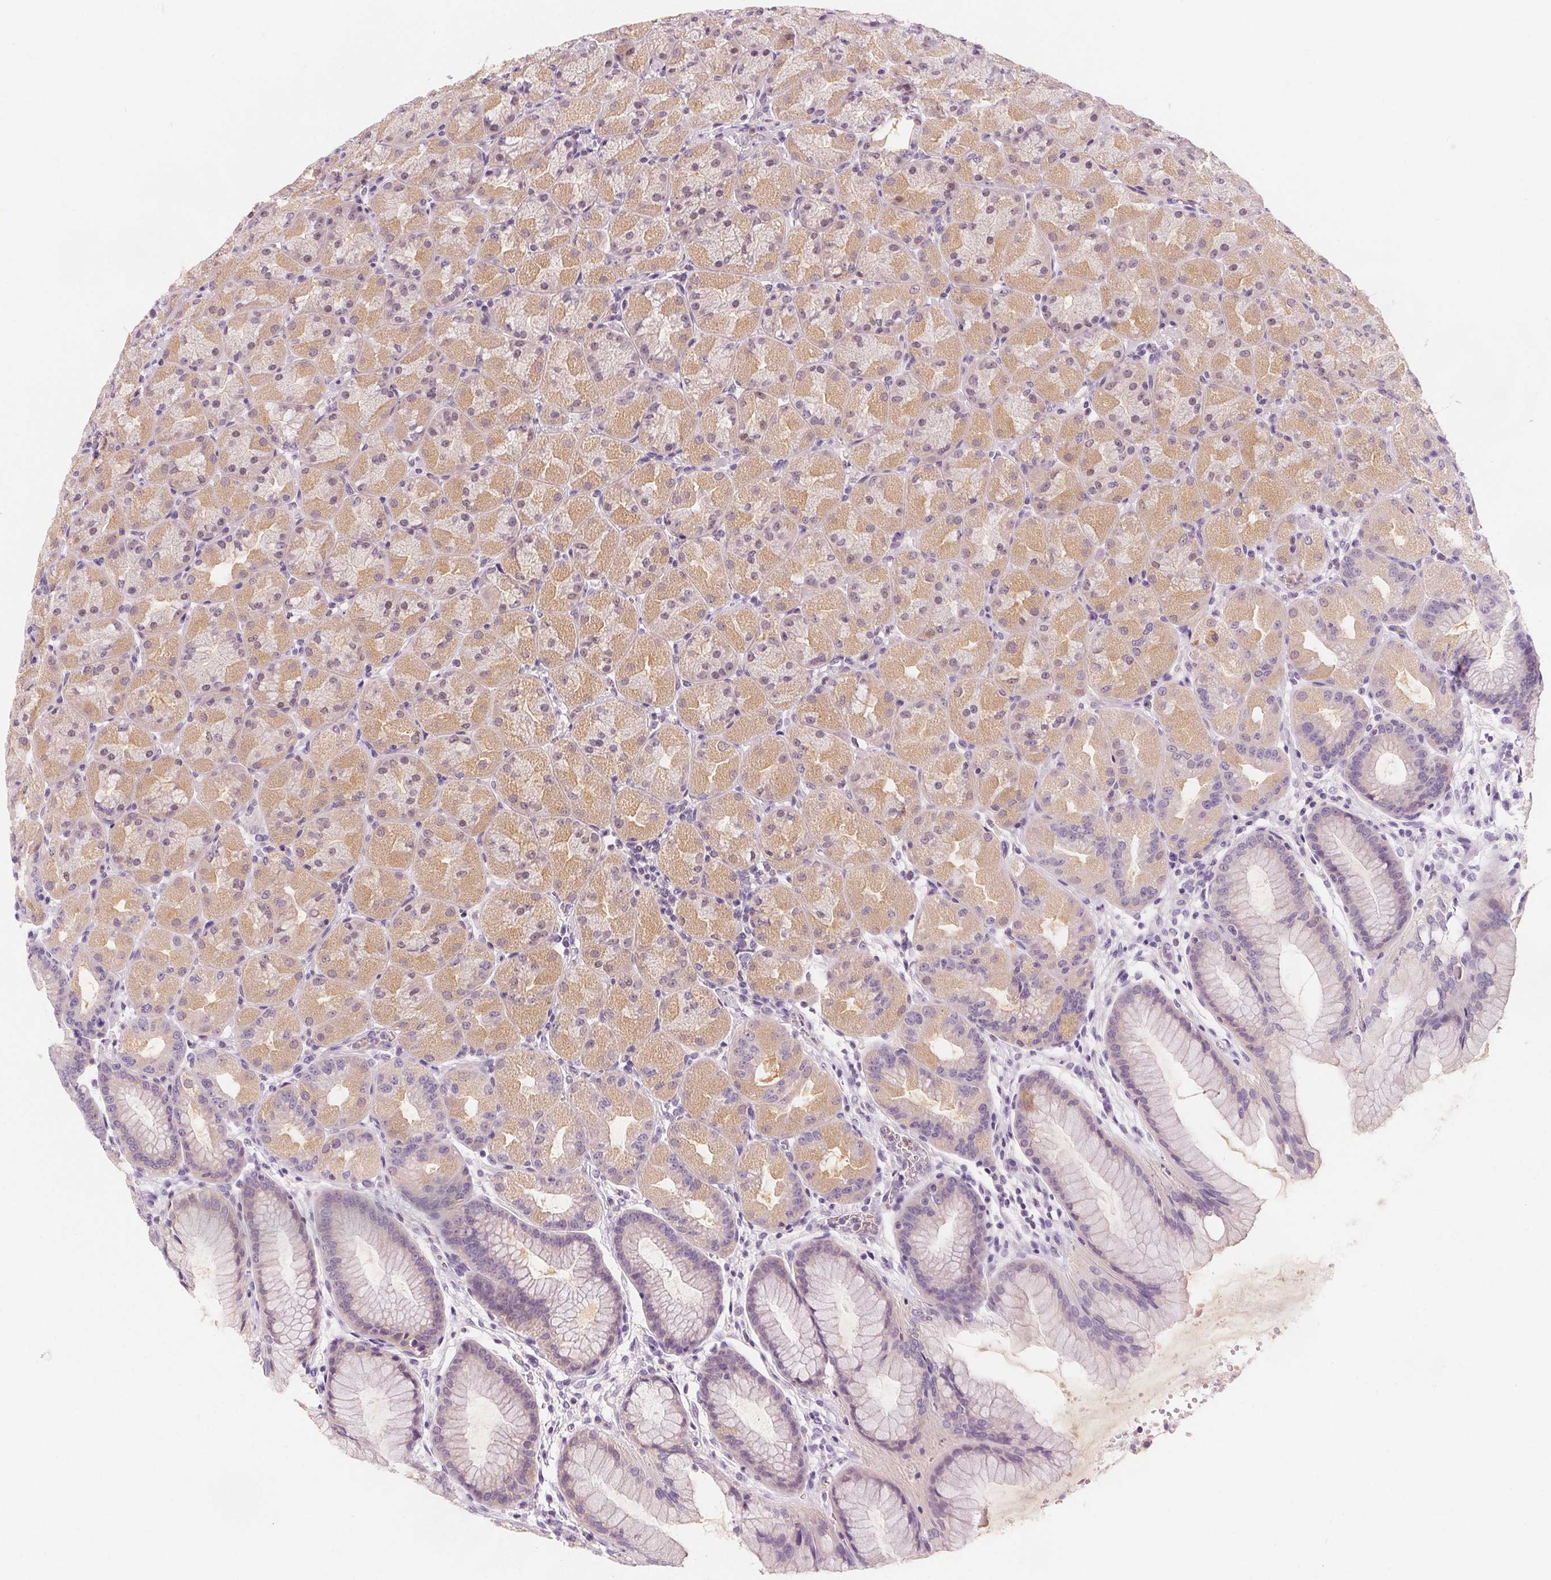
{"staining": {"intensity": "weak", "quantity": ">75%", "location": "cytoplasmic/membranous"}, "tissue": "stomach", "cell_type": "Glandular cells", "image_type": "normal", "snomed": [{"axis": "morphology", "description": "Normal tissue, NOS"}, {"axis": "topography", "description": "Stomach, upper"}, {"axis": "topography", "description": "Stomach"}], "caption": "Immunohistochemical staining of unremarkable stomach displays low levels of weak cytoplasmic/membranous staining in approximately >75% of glandular cells.", "gene": "UGP2", "patient": {"sex": "male", "age": 48}}